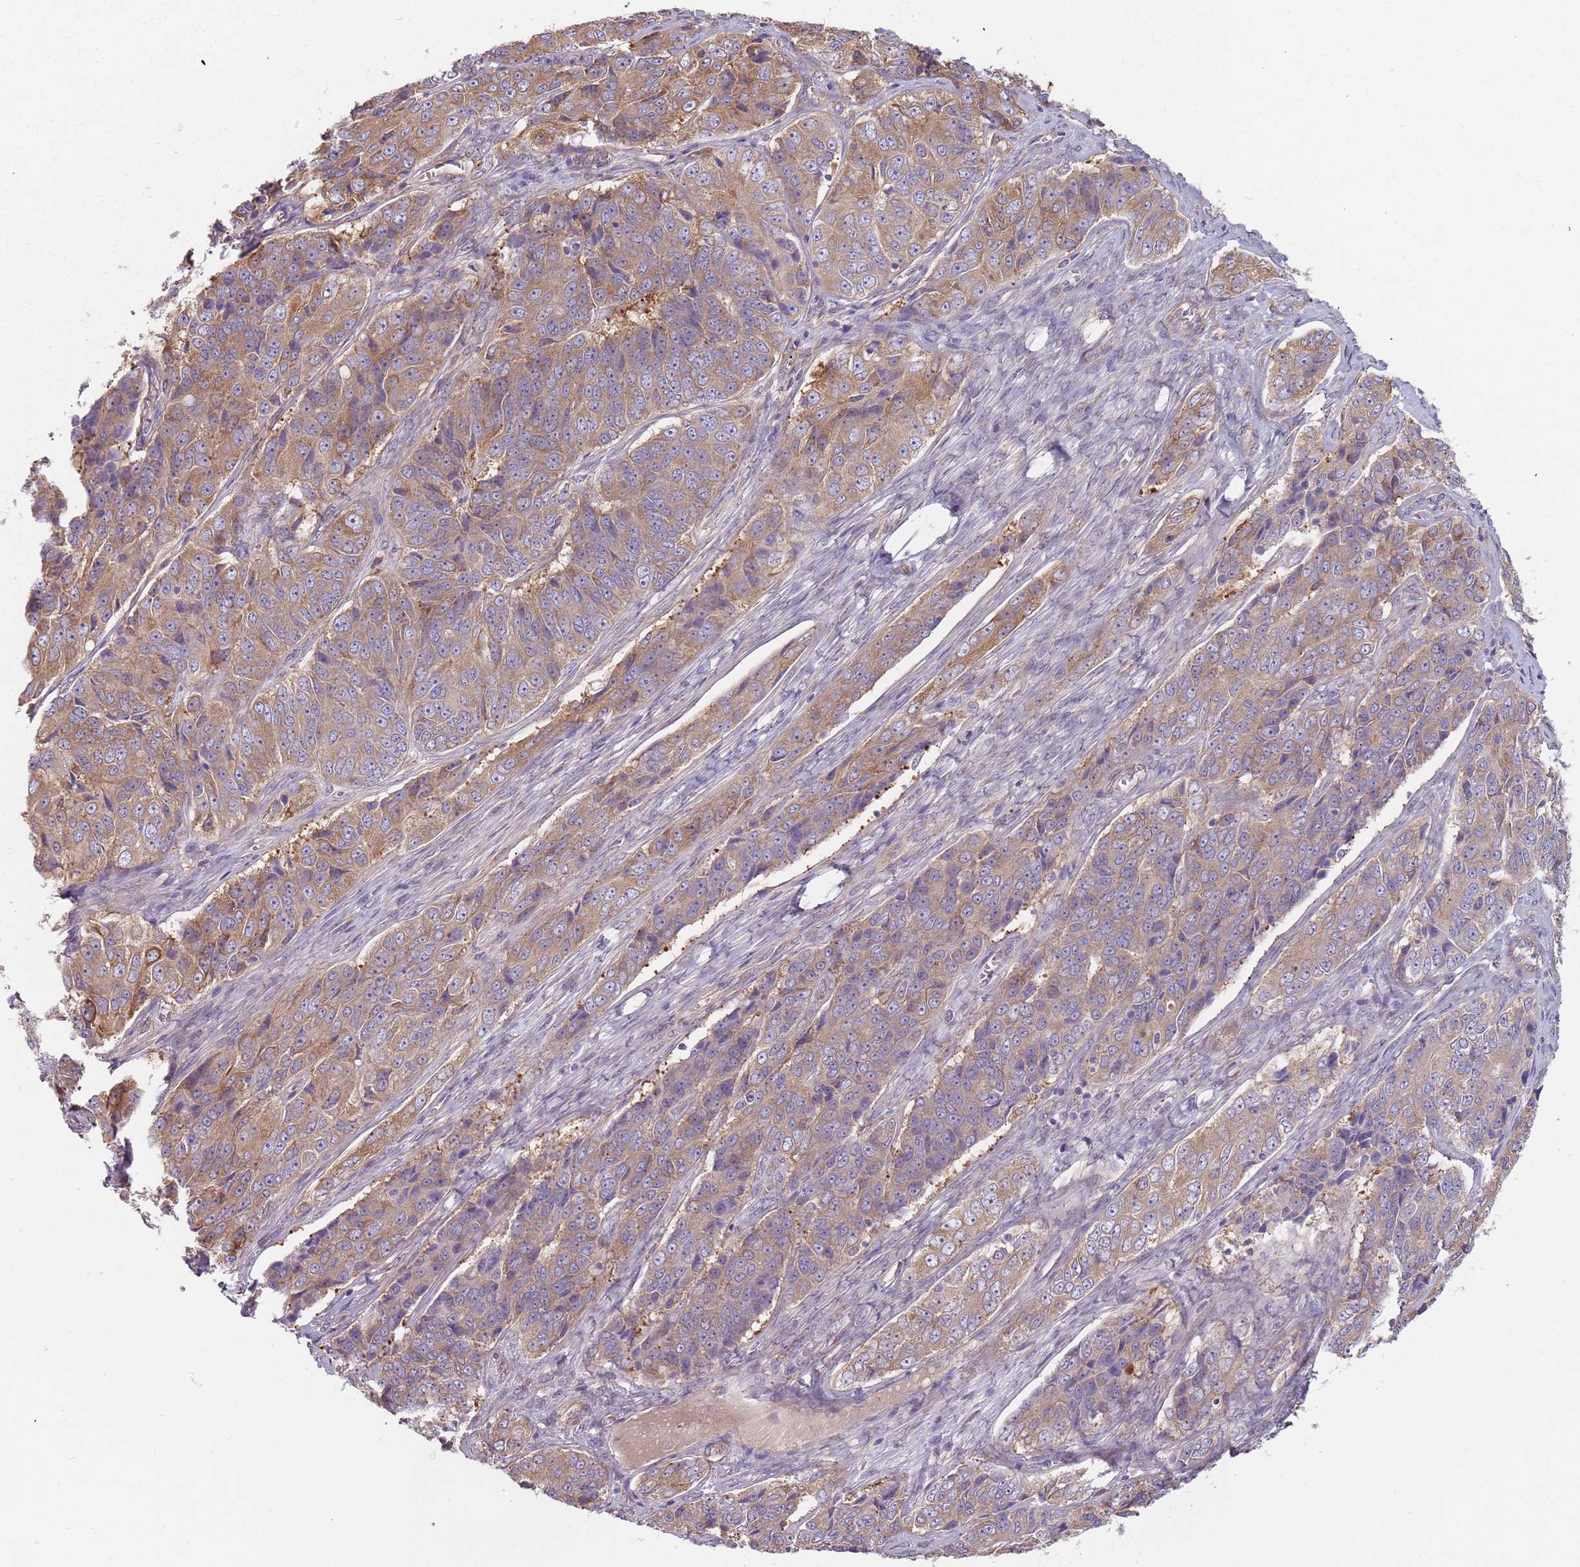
{"staining": {"intensity": "moderate", "quantity": "<25%", "location": "cytoplasmic/membranous"}, "tissue": "ovarian cancer", "cell_type": "Tumor cells", "image_type": "cancer", "snomed": [{"axis": "morphology", "description": "Carcinoma, endometroid"}, {"axis": "topography", "description": "Ovary"}], "caption": "The immunohistochemical stain highlights moderate cytoplasmic/membranous staining in tumor cells of endometroid carcinoma (ovarian) tissue.", "gene": "SPDL1", "patient": {"sex": "female", "age": 51}}